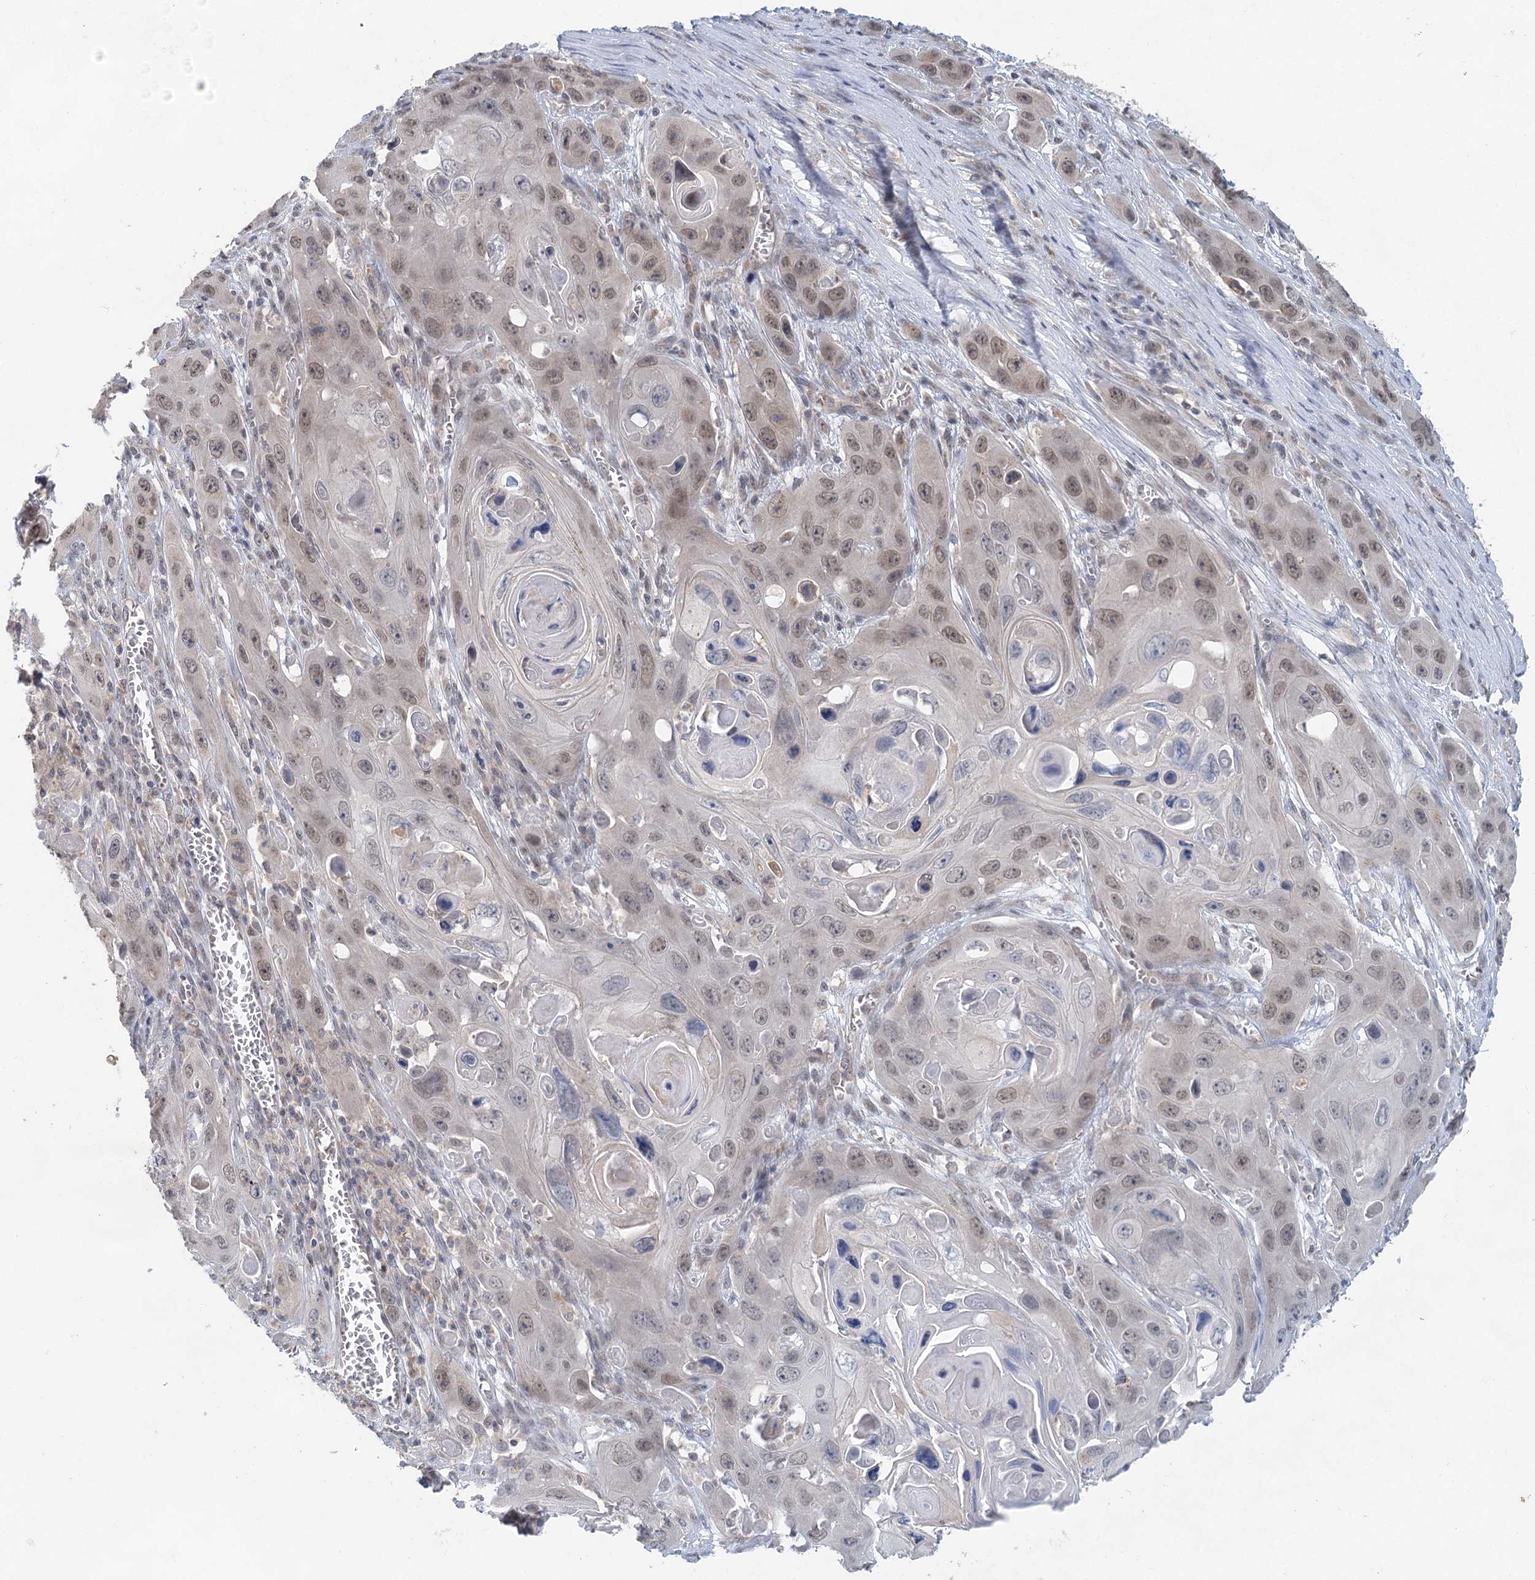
{"staining": {"intensity": "weak", "quantity": "25%-75%", "location": "nuclear"}, "tissue": "skin cancer", "cell_type": "Tumor cells", "image_type": "cancer", "snomed": [{"axis": "morphology", "description": "Squamous cell carcinoma, NOS"}, {"axis": "topography", "description": "Skin"}], "caption": "Brown immunohistochemical staining in skin squamous cell carcinoma shows weak nuclear positivity in approximately 25%-75% of tumor cells.", "gene": "BLTP1", "patient": {"sex": "male", "age": 55}}